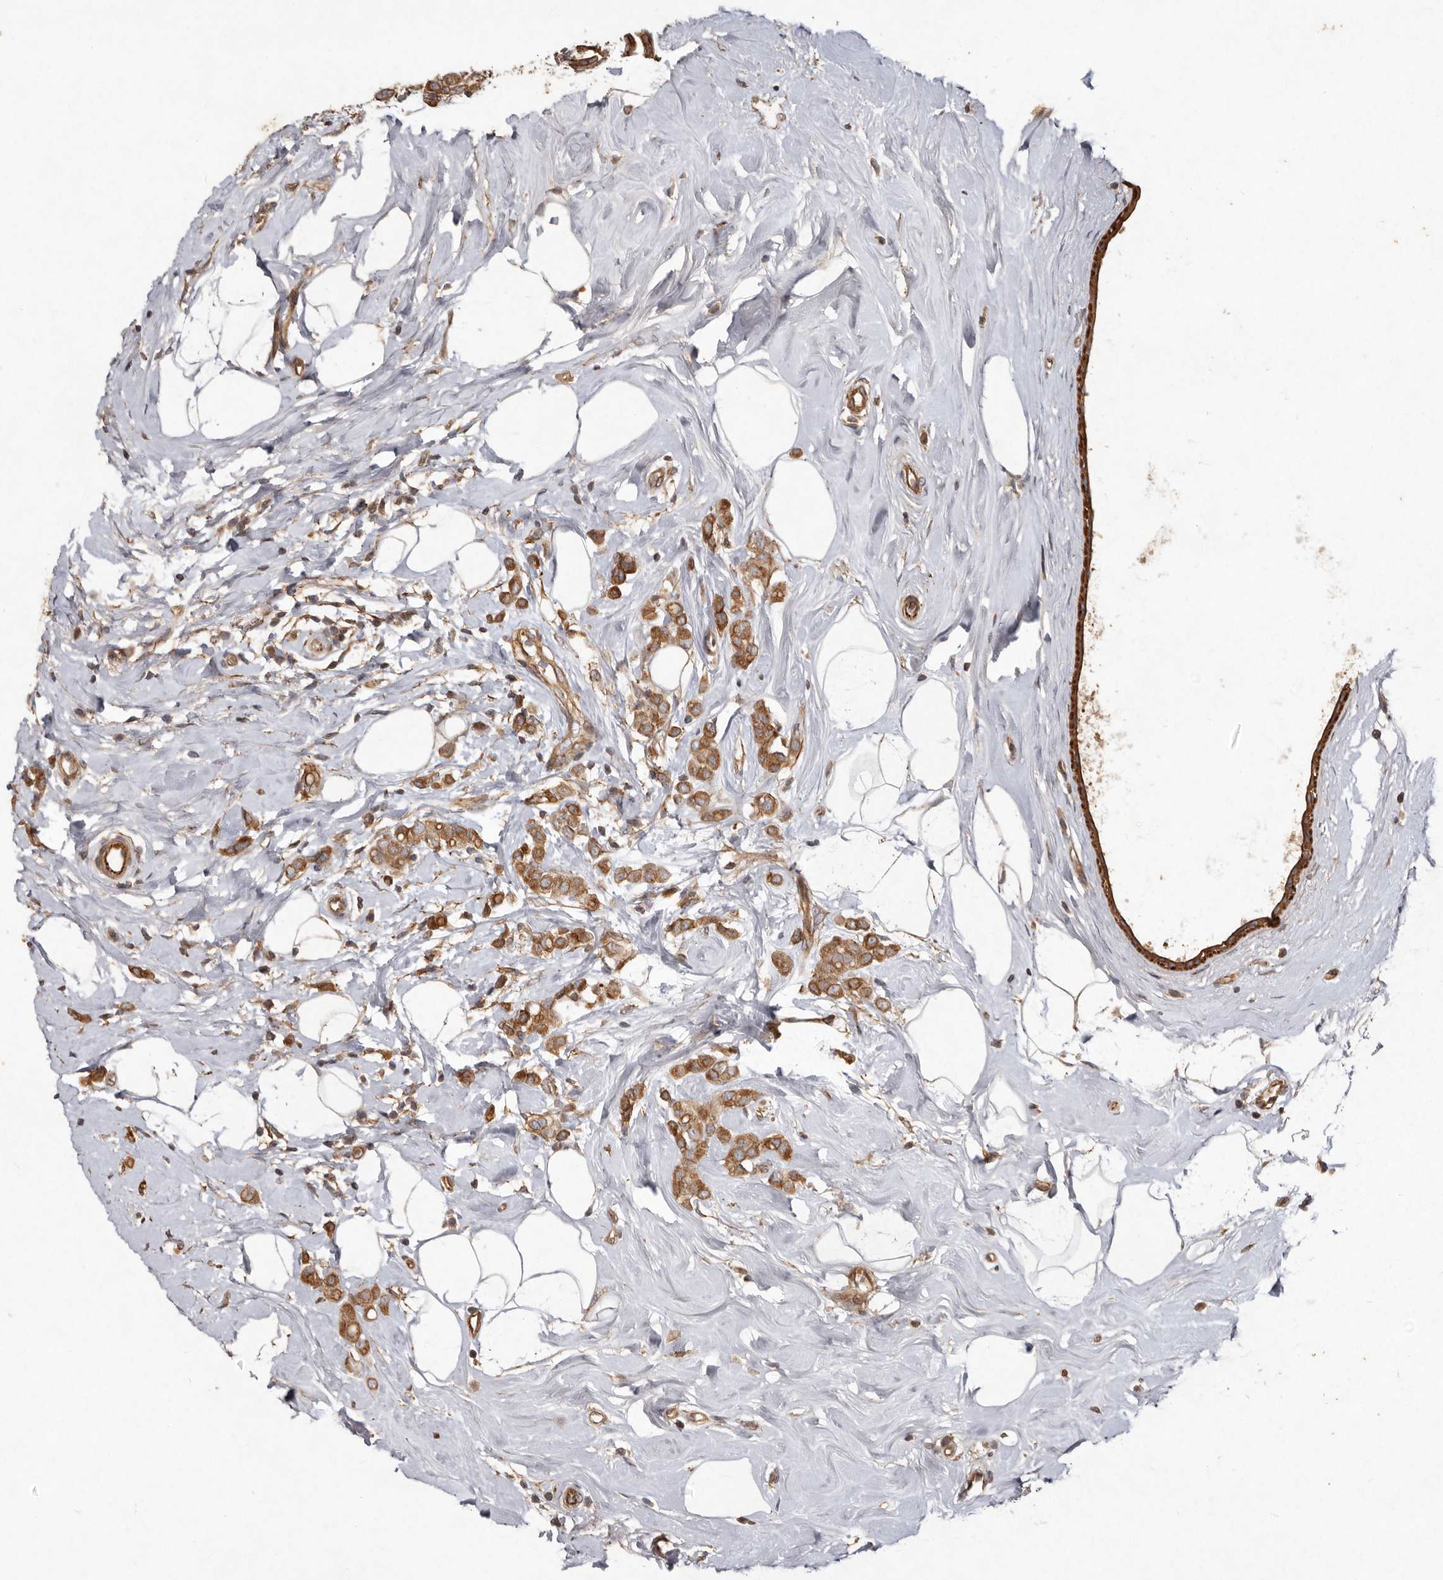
{"staining": {"intensity": "moderate", "quantity": ">75%", "location": "cytoplasmic/membranous"}, "tissue": "breast cancer", "cell_type": "Tumor cells", "image_type": "cancer", "snomed": [{"axis": "morphology", "description": "Lobular carcinoma"}, {"axis": "topography", "description": "Breast"}], "caption": "Lobular carcinoma (breast) stained with a protein marker displays moderate staining in tumor cells.", "gene": "SEMA3A", "patient": {"sex": "female", "age": 47}}